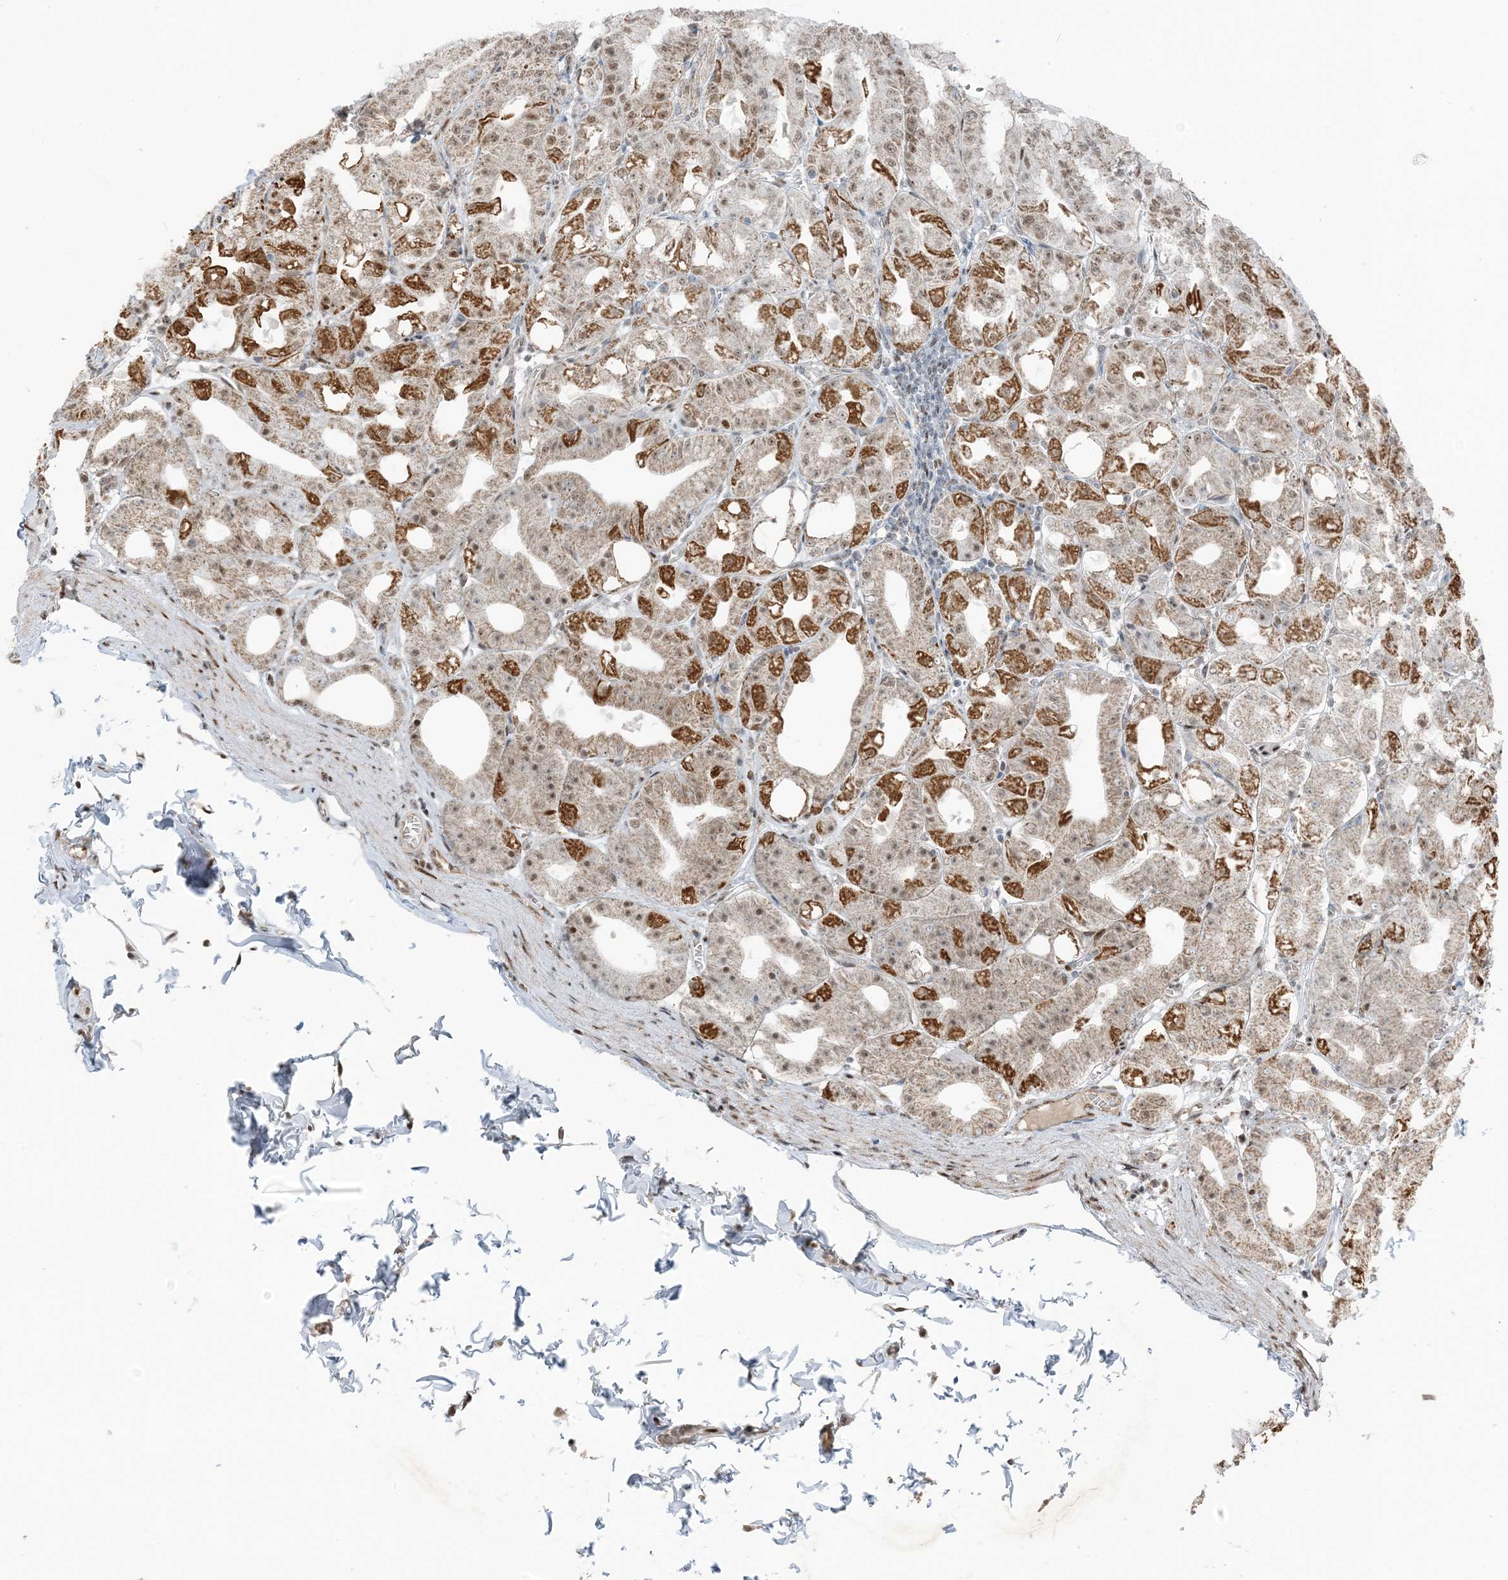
{"staining": {"intensity": "strong", "quantity": "25%-75%", "location": "cytoplasmic/membranous,nuclear"}, "tissue": "stomach", "cell_type": "Glandular cells", "image_type": "normal", "snomed": [{"axis": "morphology", "description": "Normal tissue, NOS"}, {"axis": "topography", "description": "Stomach, lower"}], "caption": "This photomicrograph displays IHC staining of unremarkable stomach, with high strong cytoplasmic/membranous,nuclear positivity in approximately 25%-75% of glandular cells.", "gene": "PILRB", "patient": {"sex": "male", "age": 71}}